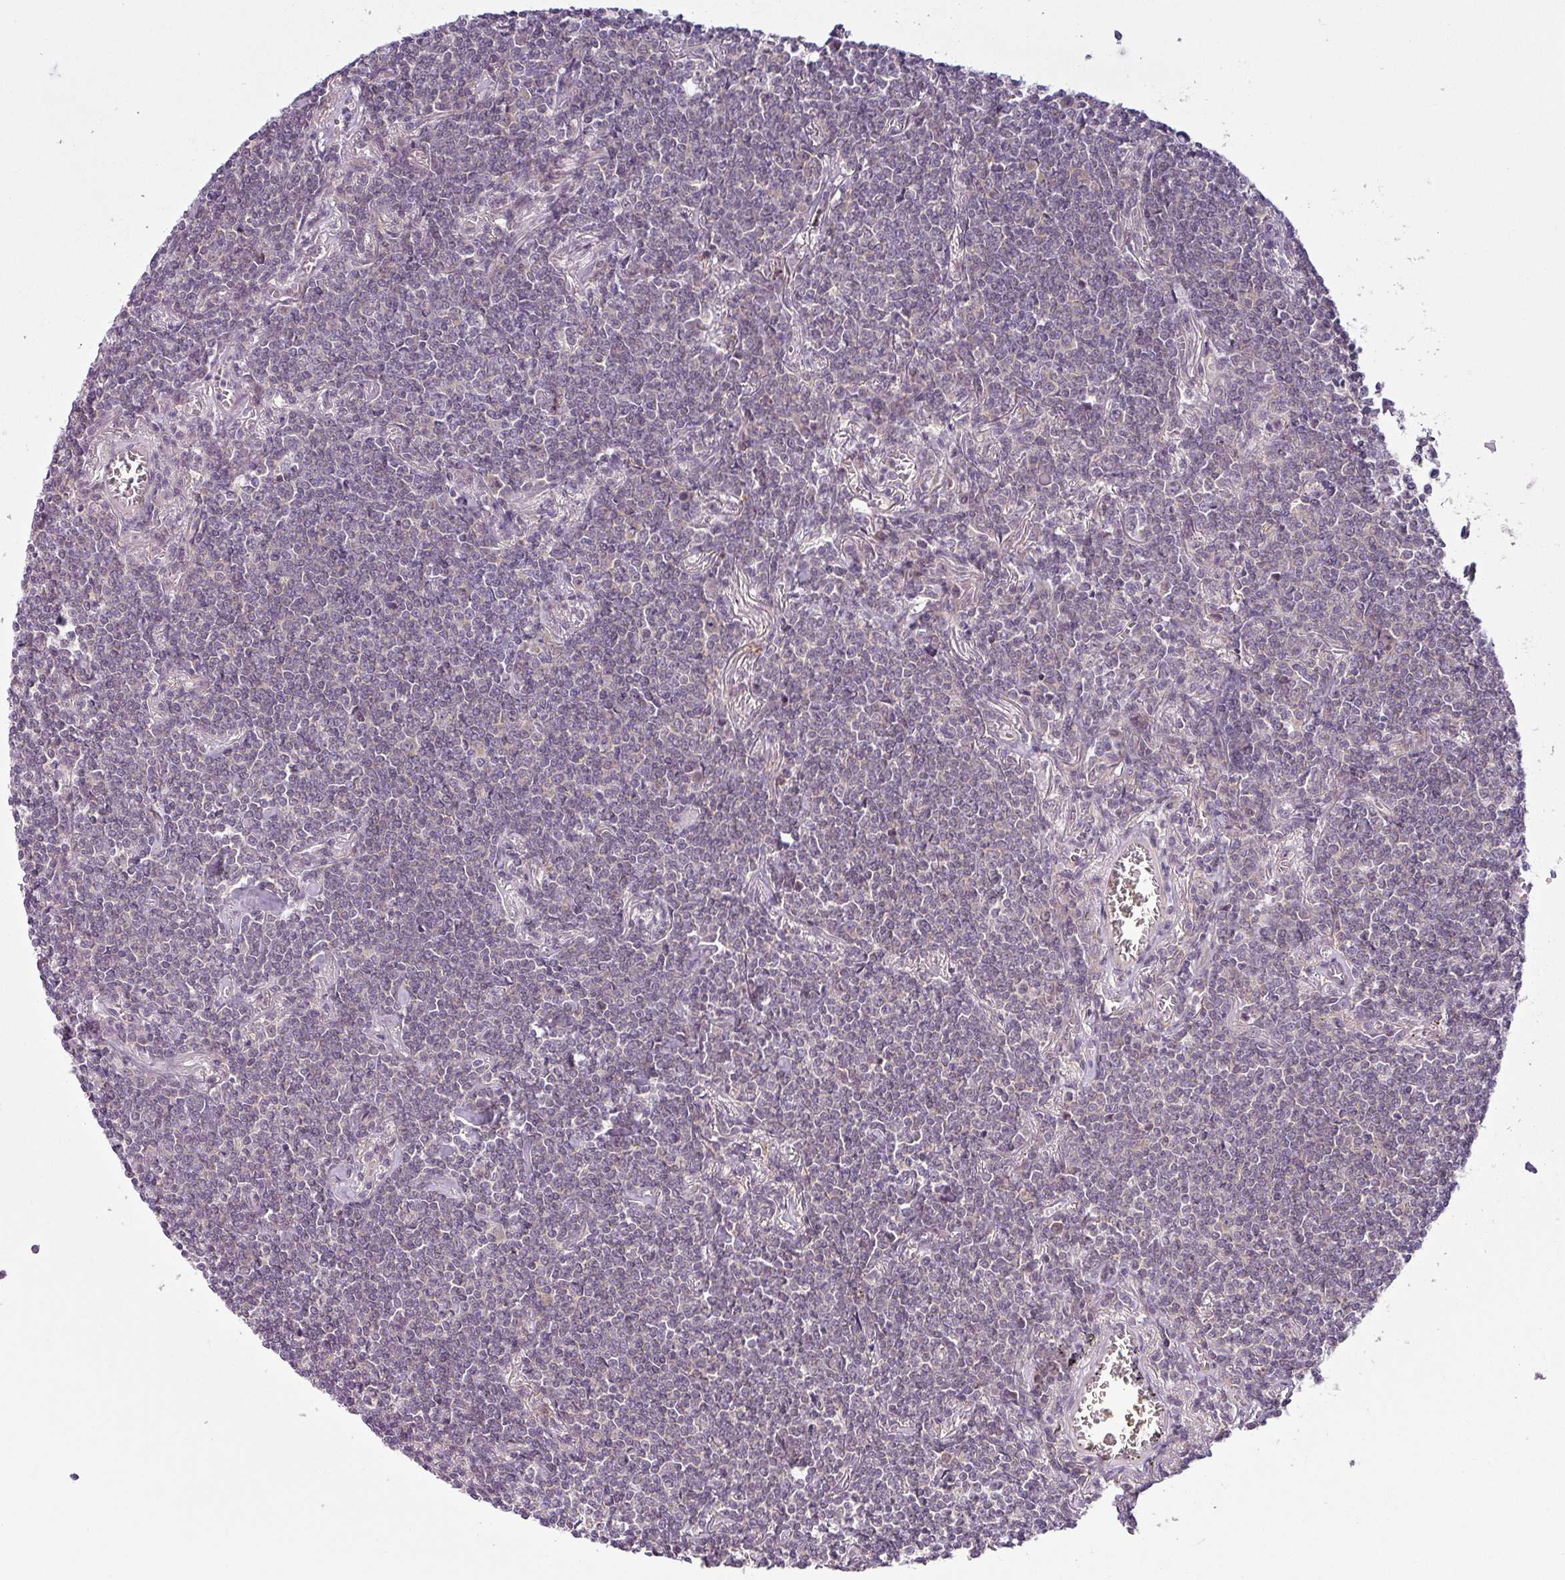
{"staining": {"intensity": "negative", "quantity": "none", "location": "none"}, "tissue": "lymphoma", "cell_type": "Tumor cells", "image_type": "cancer", "snomed": [{"axis": "morphology", "description": "Malignant lymphoma, non-Hodgkin's type, Low grade"}, {"axis": "topography", "description": "Lung"}], "caption": "Immunohistochemistry photomicrograph of neoplastic tissue: low-grade malignant lymphoma, non-Hodgkin's type stained with DAB displays no significant protein positivity in tumor cells.", "gene": "DERPC", "patient": {"sex": "female", "age": 71}}